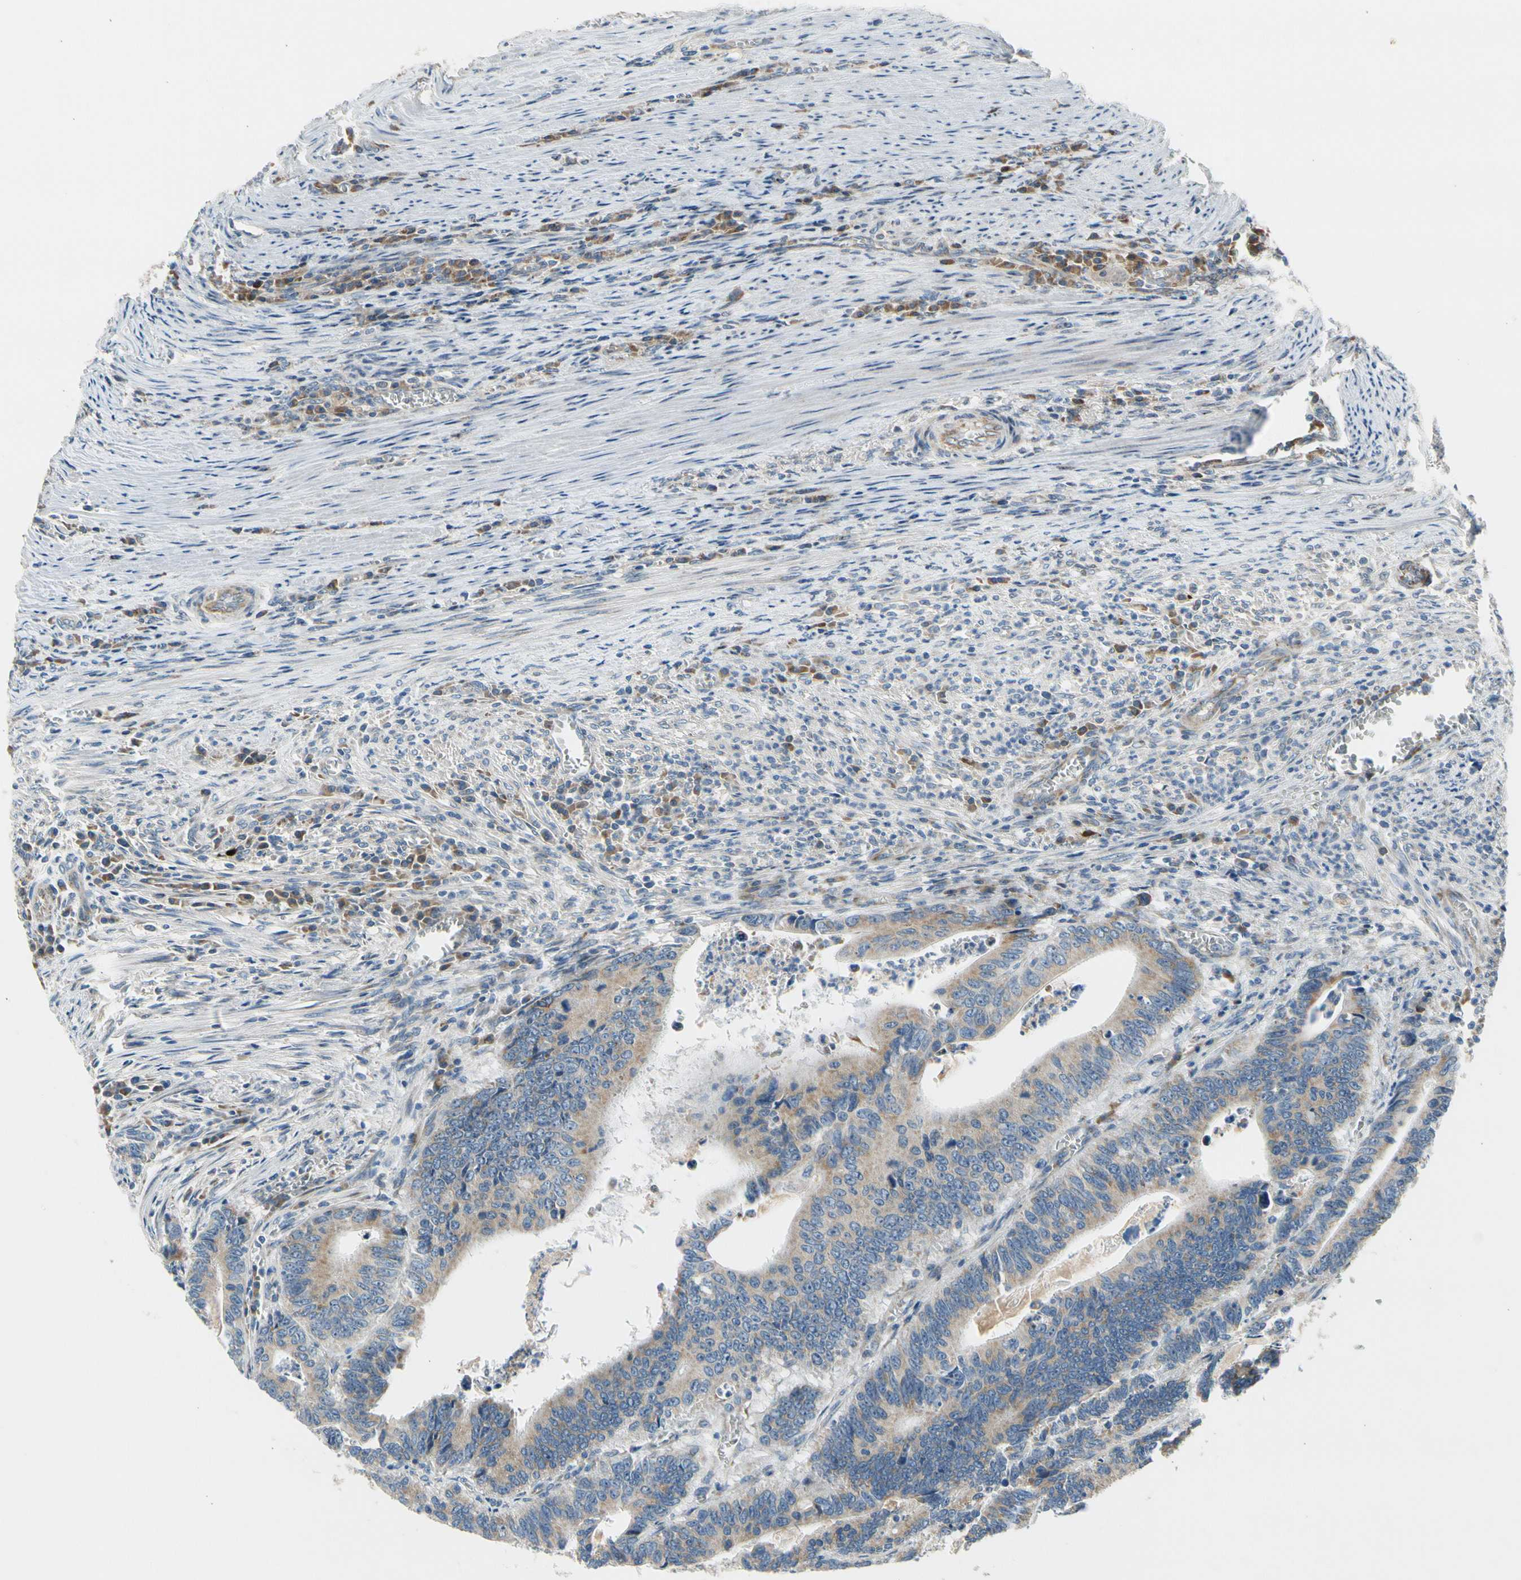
{"staining": {"intensity": "moderate", "quantity": ">75%", "location": "cytoplasmic/membranous"}, "tissue": "colorectal cancer", "cell_type": "Tumor cells", "image_type": "cancer", "snomed": [{"axis": "morphology", "description": "Adenocarcinoma, NOS"}, {"axis": "topography", "description": "Colon"}], "caption": "Immunohistochemistry (IHC) of adenocarcinoma (colorectal) demonstrates medium levels of moderate cytoplasmic/membranous staining in about >75% of tumor cells.", "gene": "NPHP3", "patient": {"sex": "male", "age": 72}}